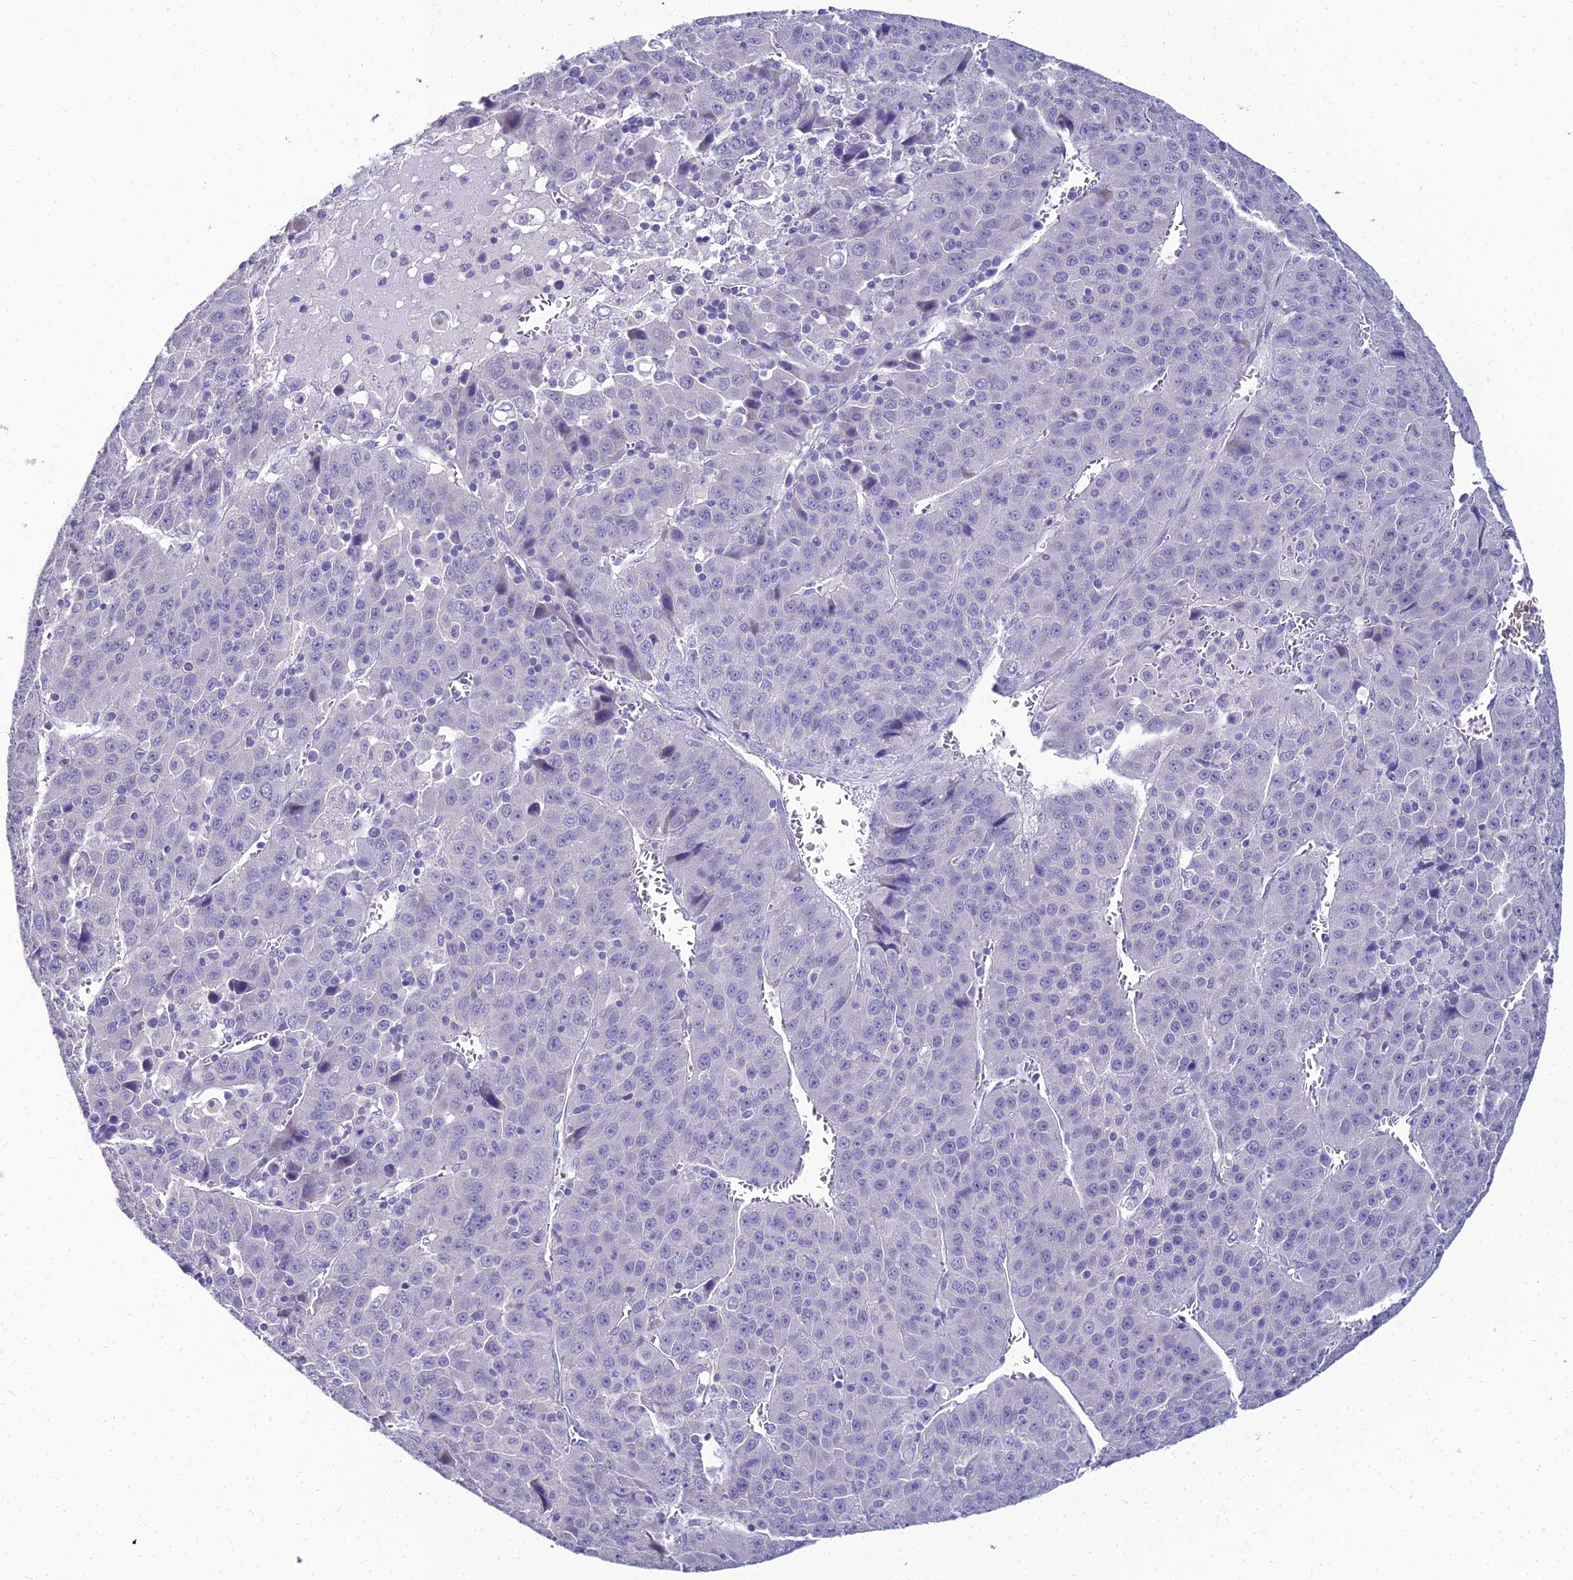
{"staining": {"intensity": "negative", "quantity": "none", "location": "none"}, "tissue": "liver cancer", "cell_type": "Tumor cells", "image_type": "cancer", "snomed": [{"axis": "morphology", "description": "Carcinoma, Hepatocellular, NOS"}, {"axis": "topography", "description": "Liver"}], "caption": "Immunohistochemical staining of human hepatocellular carcinoma (liver) demonstrates no significant positivity in tumor cells.", "gene": "NPY", "patient": {"sex": "female", "age": 53}}